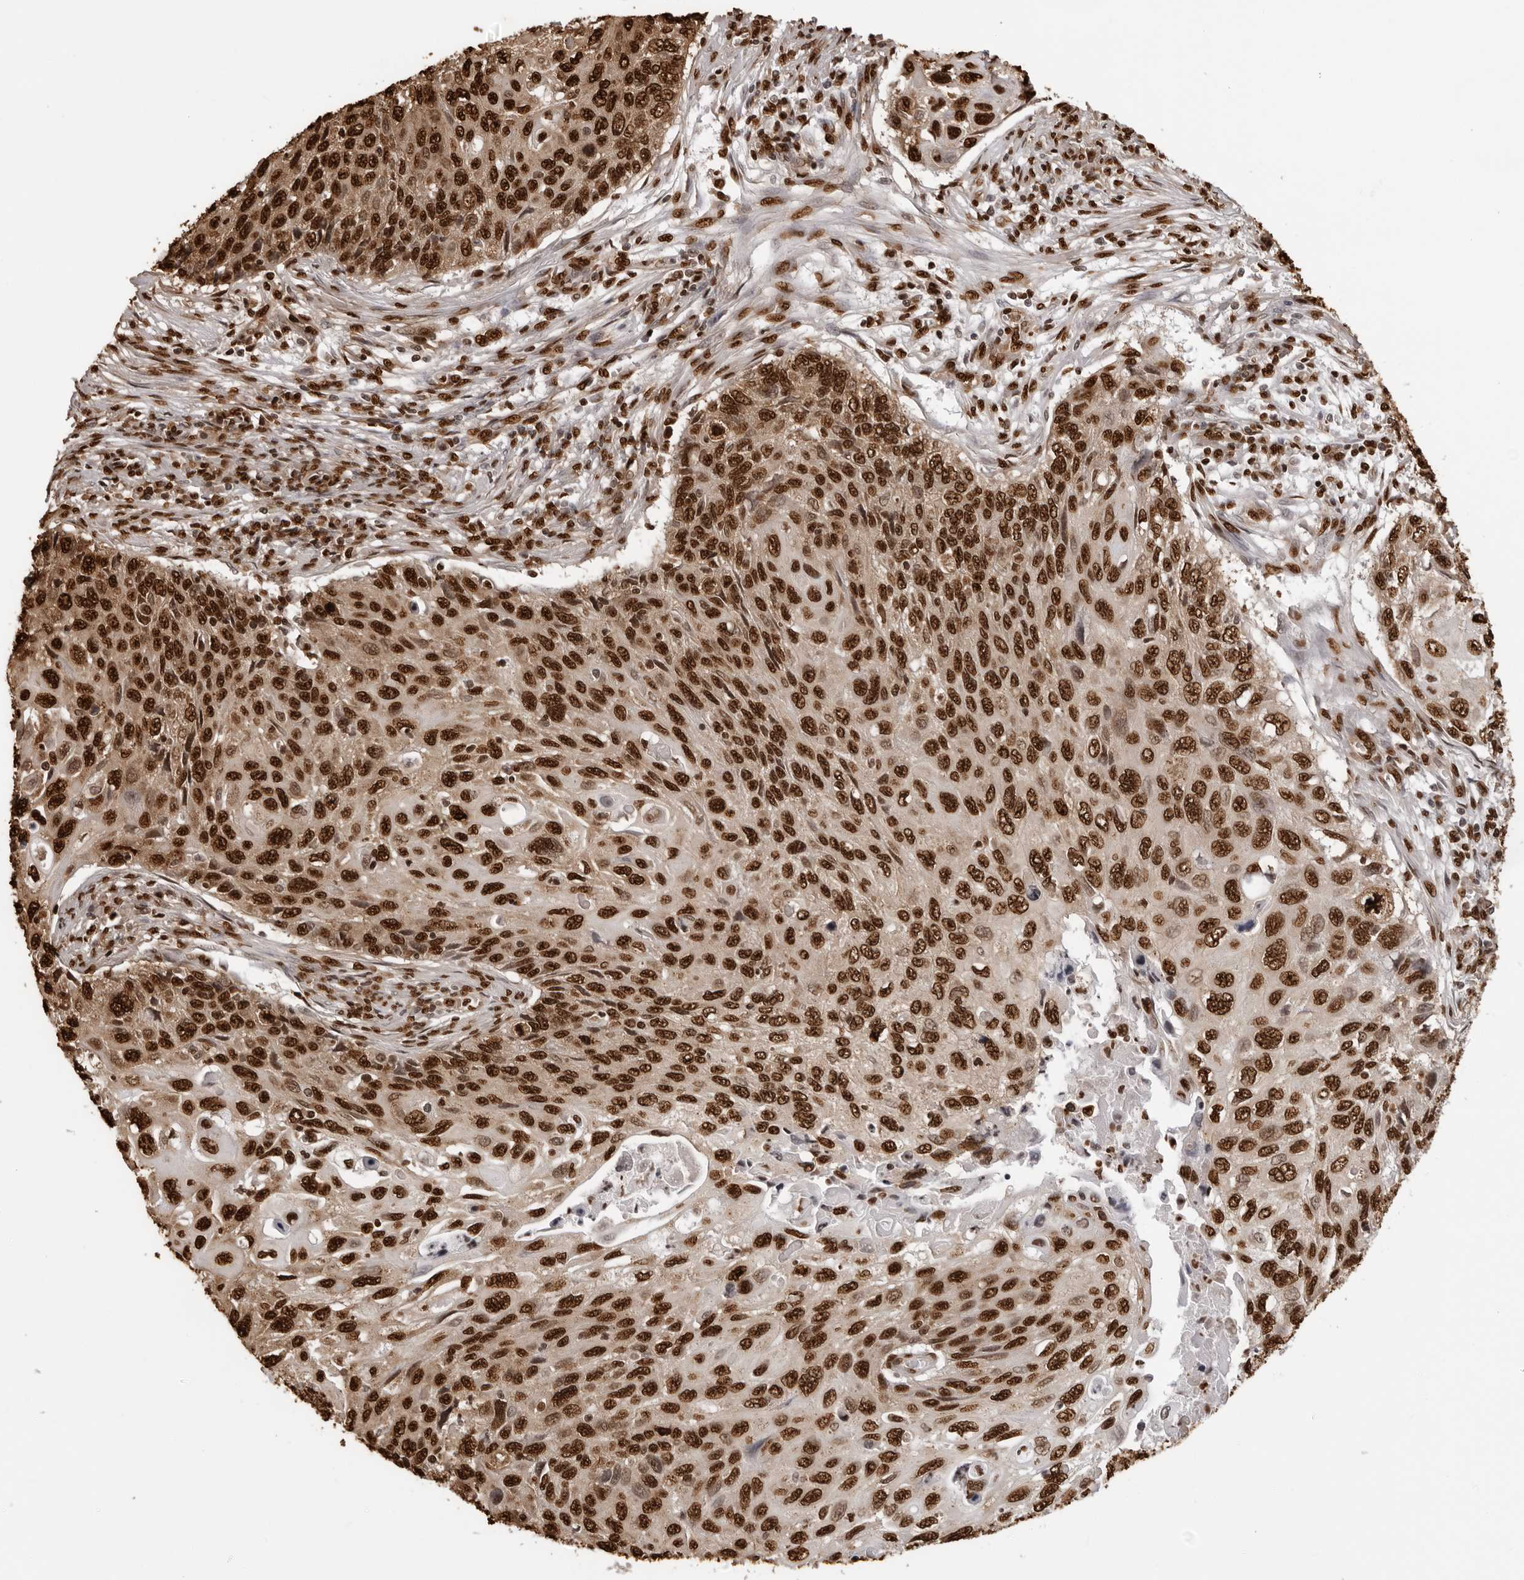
{"staining": {"intensity": "strong", "quantity": ">75%", "location": "nuclear"}, "tissue": "cervical cancer", "cell_type": "Tumor cells", "image_type": "cancer", "snomed": [{"axis": "morphology", "description": "Squamous cell carcinoma, NOS"}, {"axis": "topography", "description": "Cervix"}], "caption": "DAB (3,3'-diaminobenzidine) immunohistochemical staining of cervical cancer displays strong nuclear protein positivity in approximately >75% of tumor cells.", "gene": "ZFP91", "patient": {"sex": "female", "age": 70}}